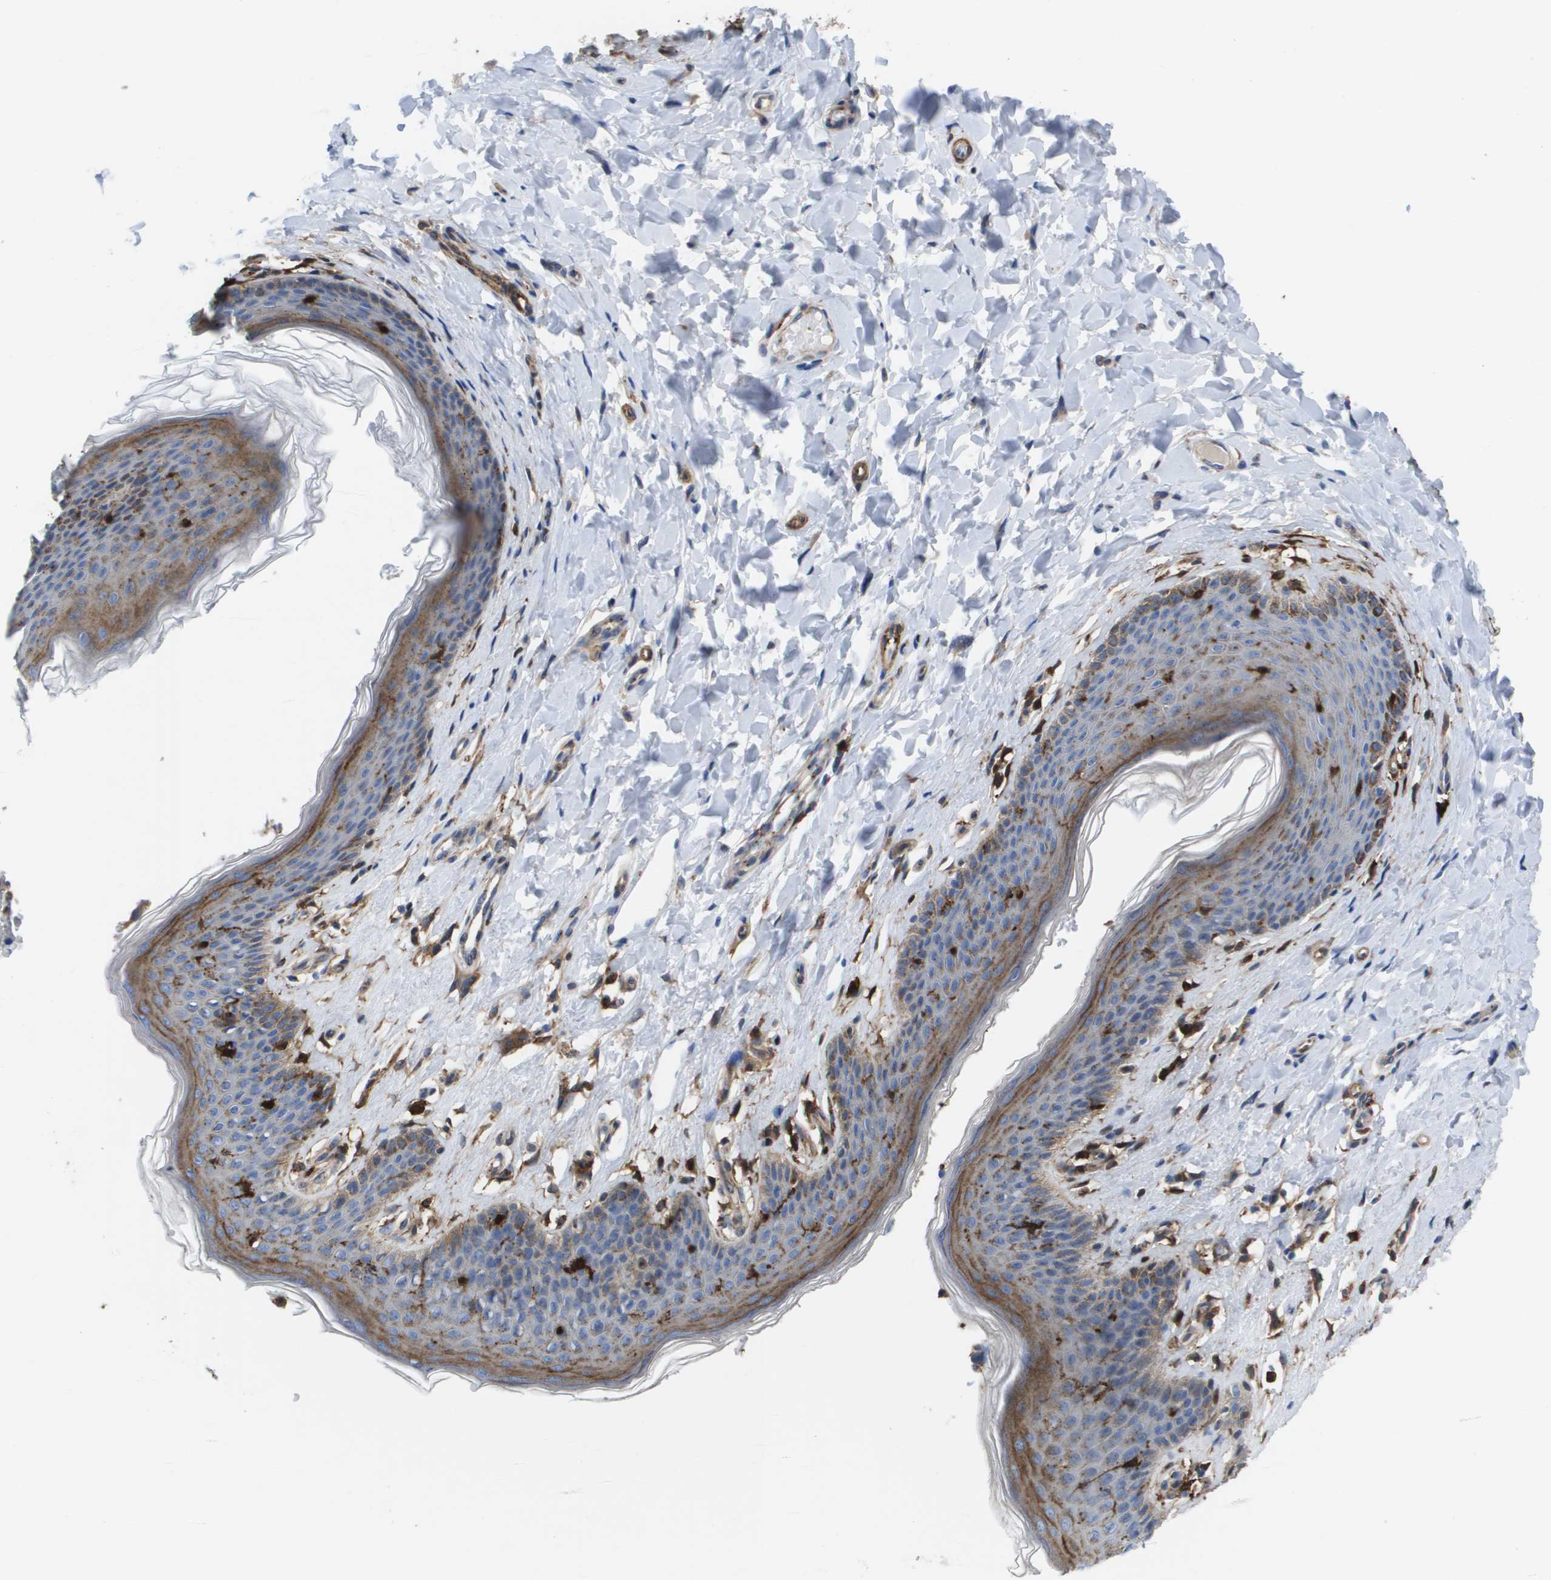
{"staining": {"intensity": "moderate", "quantity": "<25%", "location": "cytoplasmic/membranous"}, "tissue": "skin", "cell_type": "Epidermal cells", "image_type": "normal", "snomed": [{"axis": "morphology", "description": "Normal tissue, NOS"}, {"axis": "topography", "description": "Vulva"}], "caption": "A low amount of moderate cytoplasmic/membranous expression is present in about <25% of epidermal cells in normal skin.", "gene": "SLC37A2", "patient": {"sex": "female", "age": 66}}